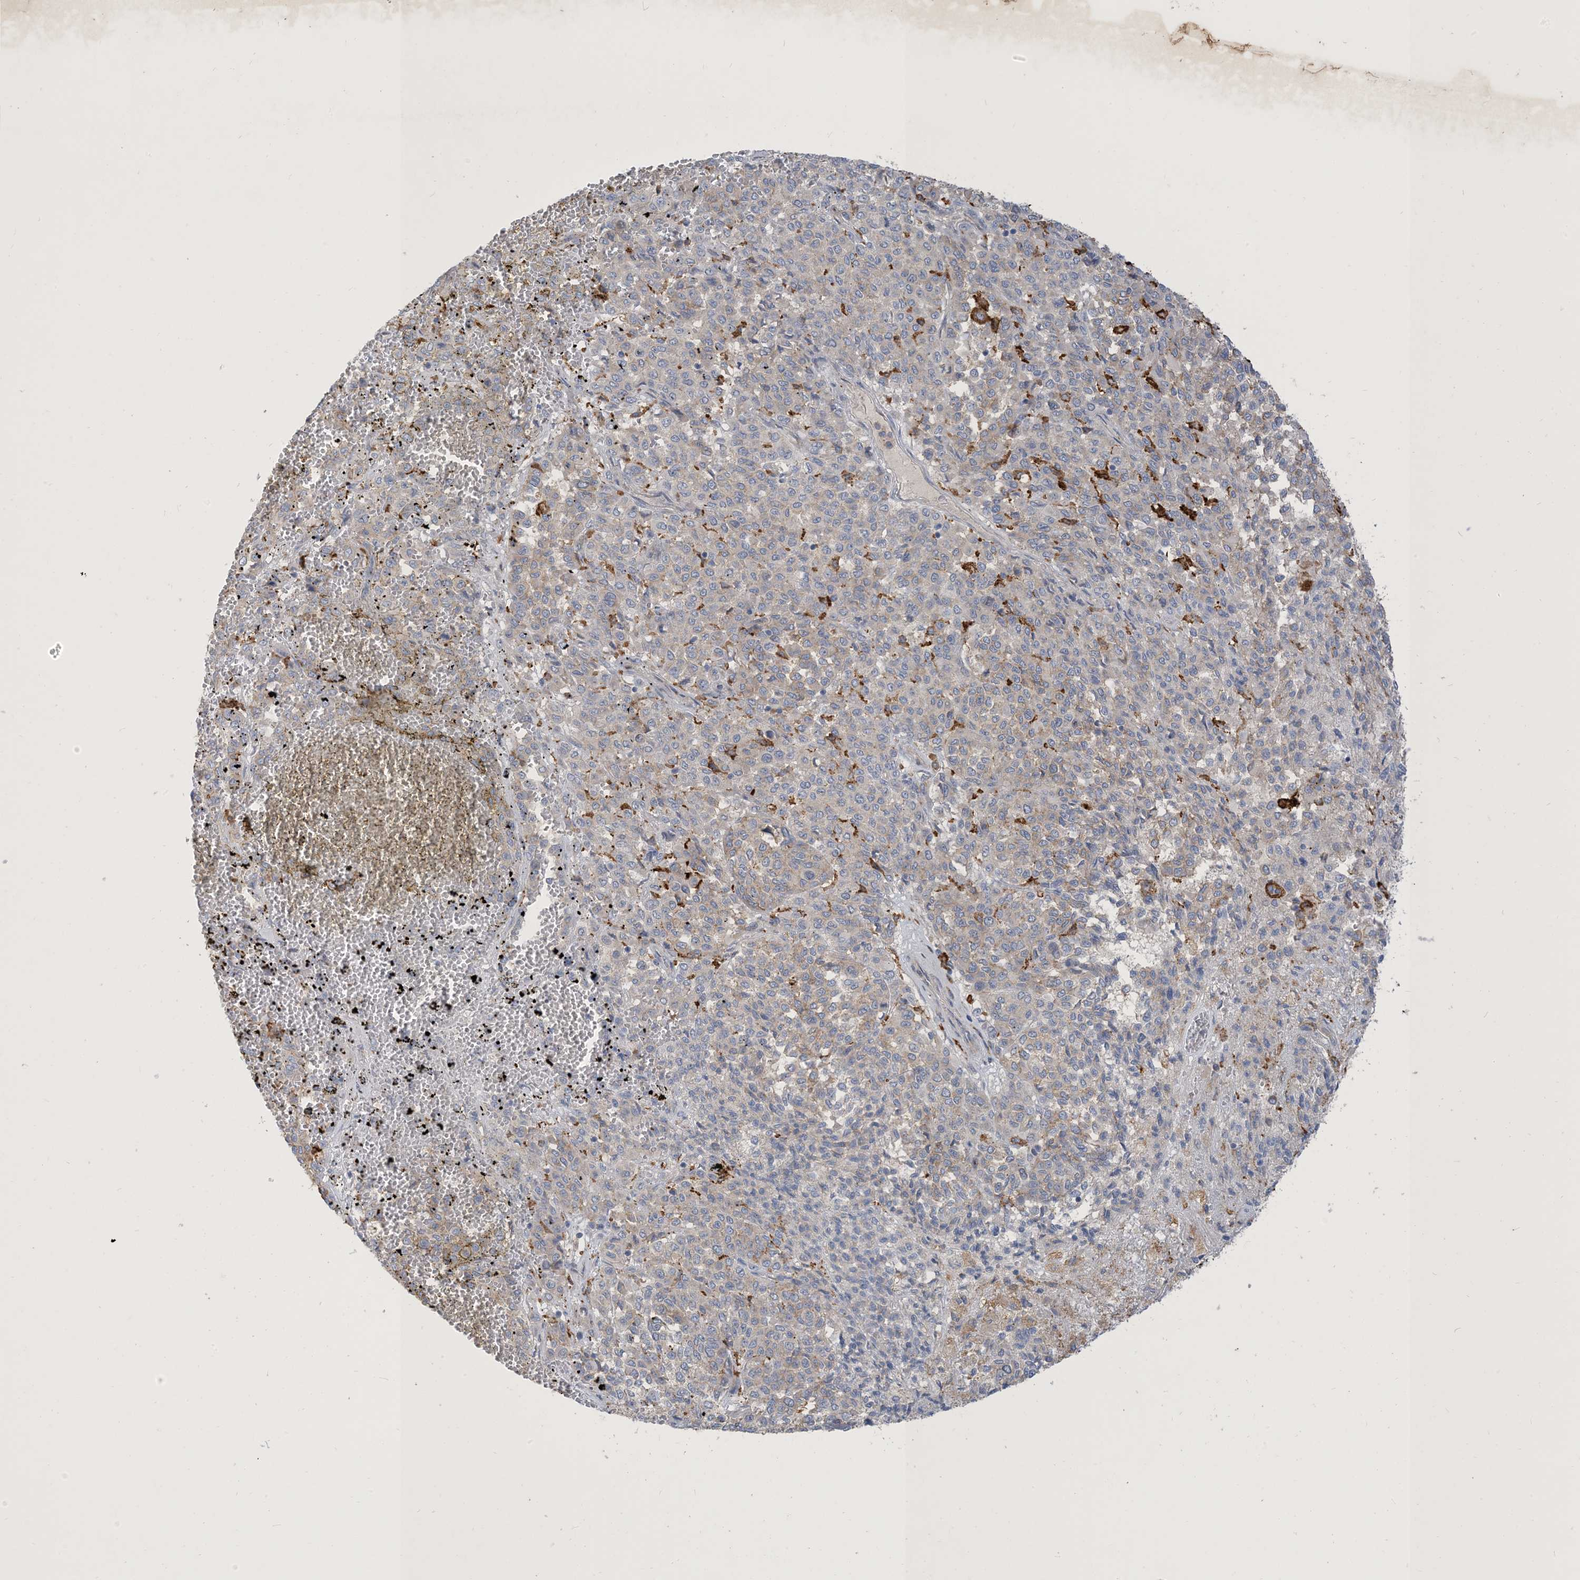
{"staining": {"intensity": "weak", "quantity": "25%-75%", "location": "cytoplasmic/membranous"}, "tissue": "melanoma", "cell_type": "Tumor cells", "image_type": "cancer", "snomed": [{"axis": "morphology", "description": "Malignant melanoma, Metastatic site"}, {"axis": "topography", "description": "Pancreas"}], "caption": "Melanoma stained with a protein marker shows weak staining in tumor cells.", "gene": "PEAR1", "patient": {"sex": "female", "age": 30}}